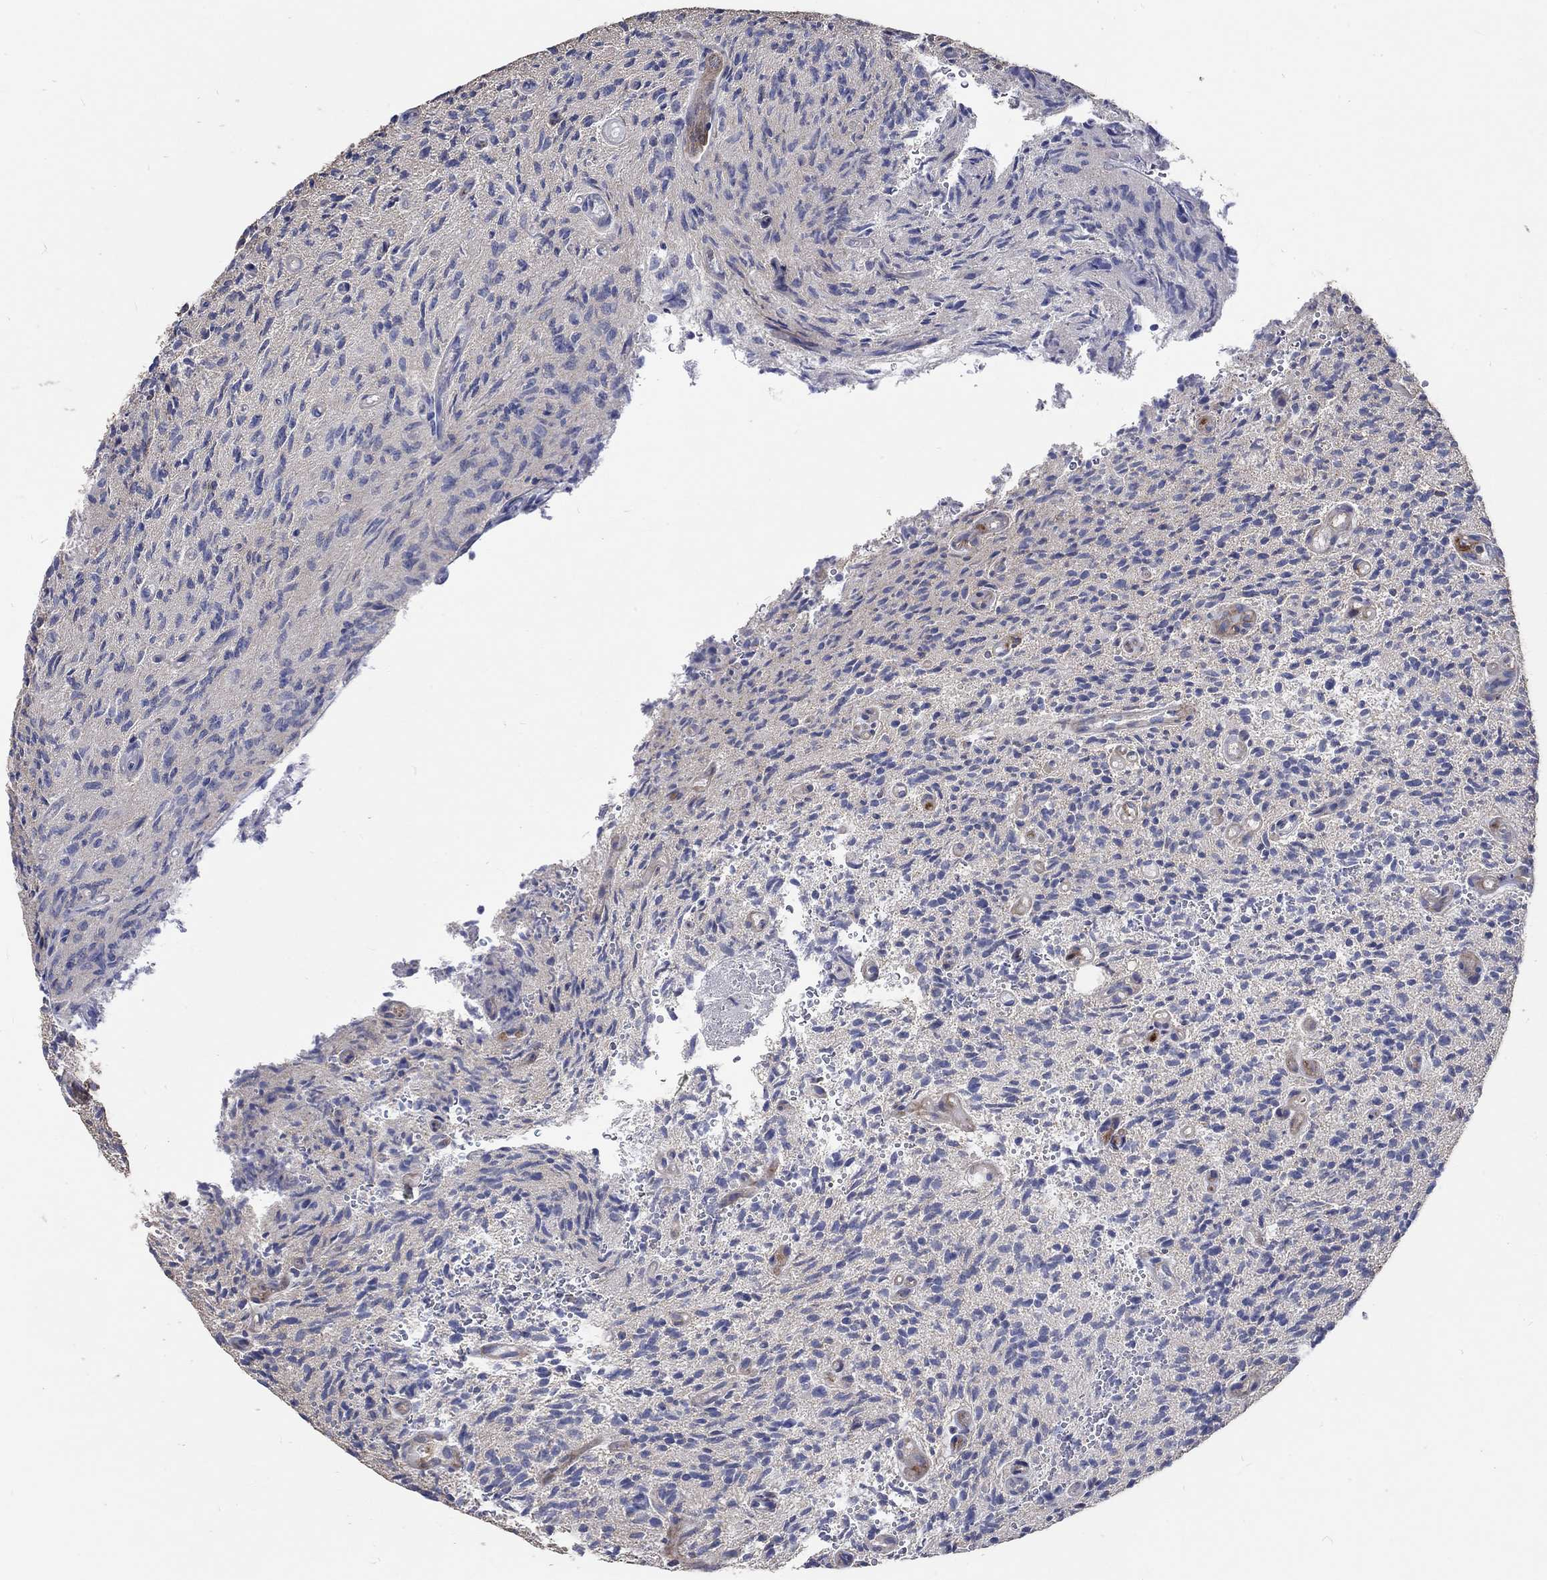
{"staining": {"intensity": "negative", "quantity": "none", "location": "none"}, "tissue": "glioma", "cell_type": "Tumor cells", "image_type": "cancer", "snomed": [{"axis": "morphology", "description": "Glioma, malignant, High grade"}, {"axis": "topography", "description": "Brain"}], "caption": "This is an immunohistochemistry photomicrograph of glioma. There is no expression in tumor cells.", "gene": "TNFAIP8L3", "patient": {"sex": "male", "age": 64}}